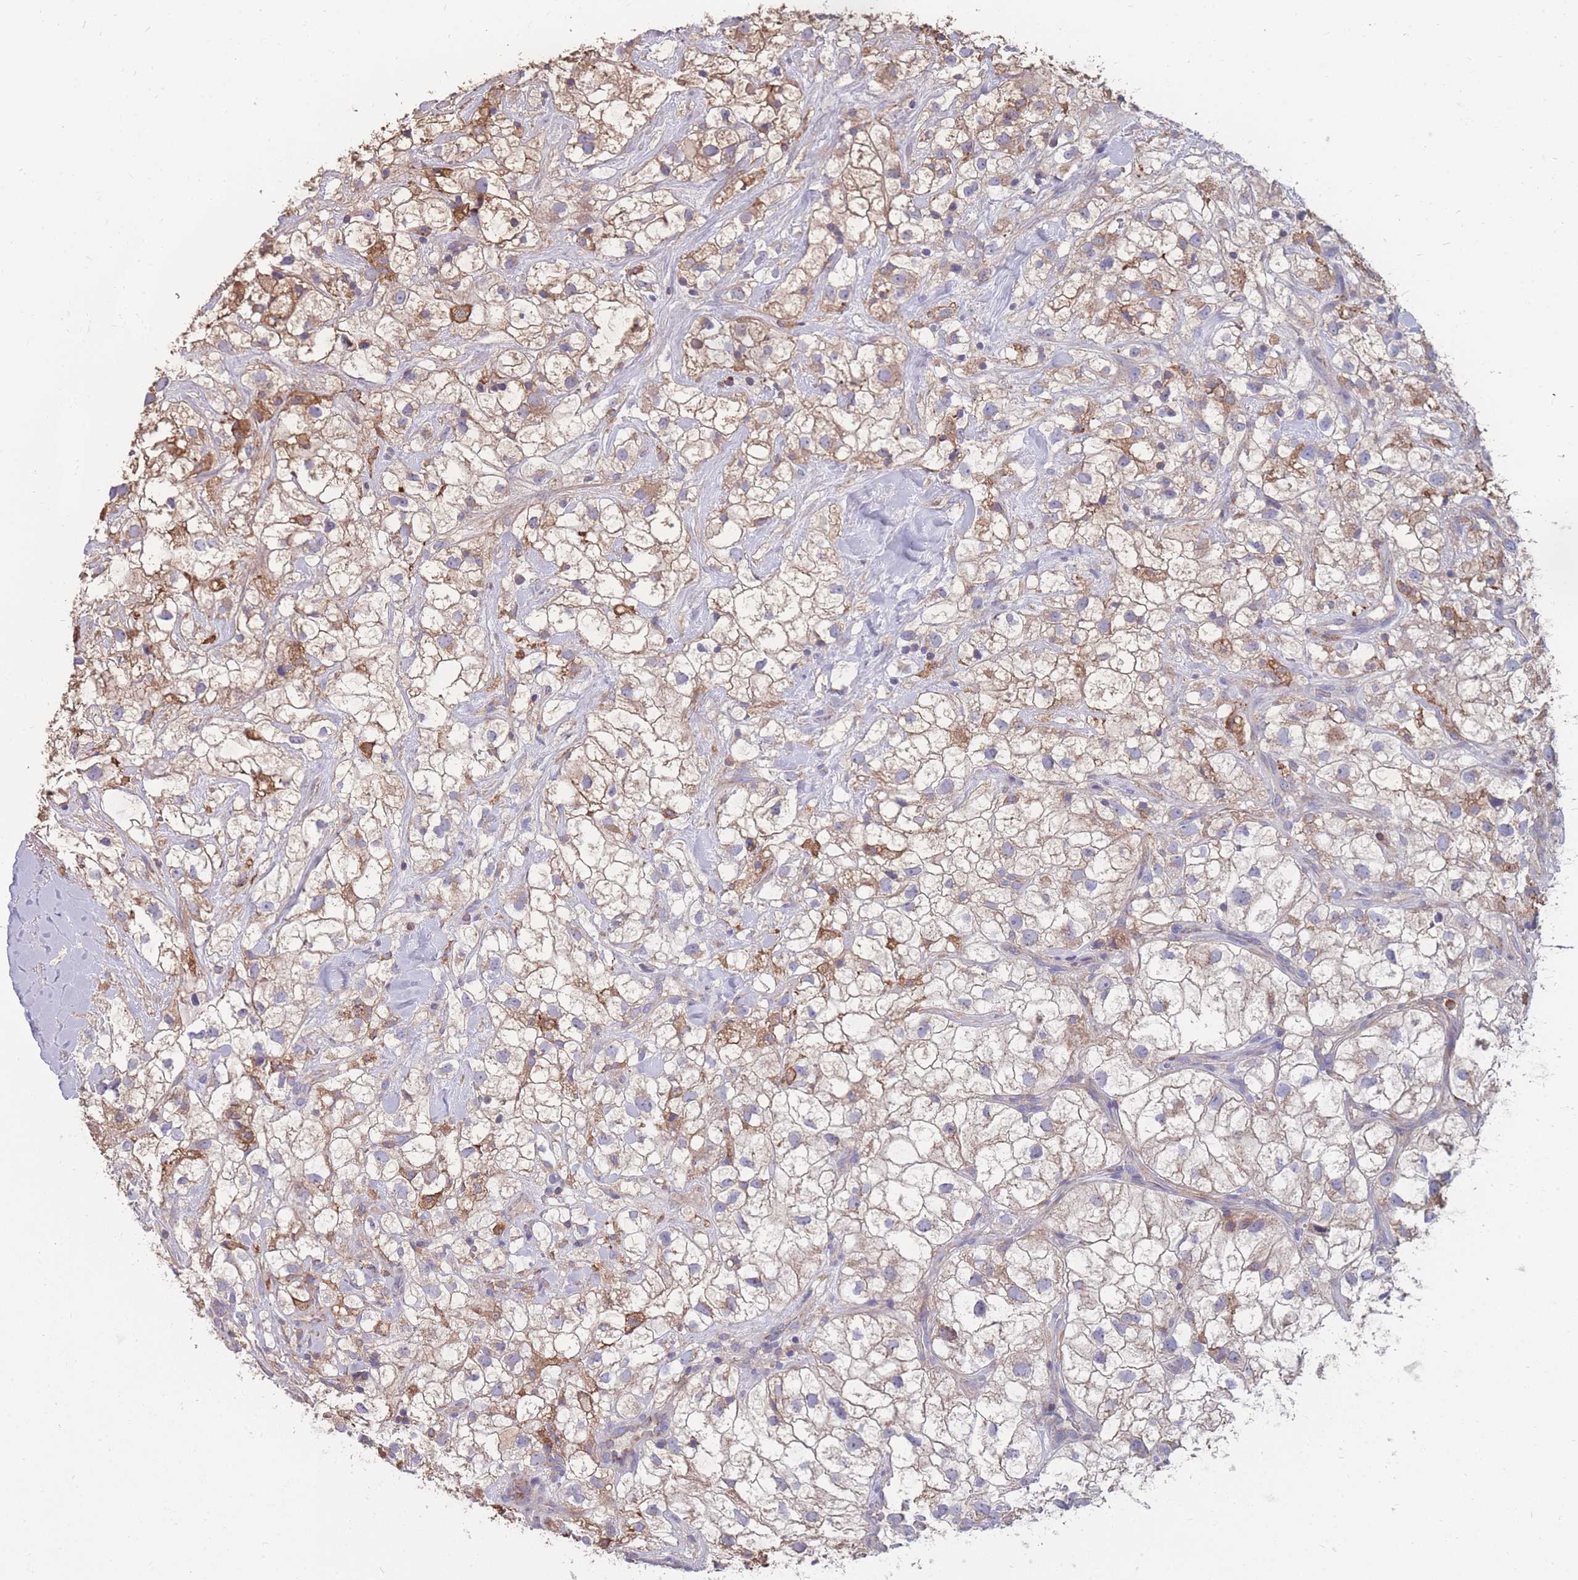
{"staining": {"intensity": "moderate", "quantity": "<25%", "location": "cytoplasmic/membranous"}, "tissue": "renal cancer", "cell_type": "Tumor cells", "image_type": "cancer", "snomed": [{"axis": "morphology", "description": "Adenocarcinoma, NOS"}, {"axis": "topography", "description": "Kidney"}], "caption": "A brown stain highlights moderate cytoplasmic/membranous positivity of a protein in human renal cancer (adenocarcinoma) tumor cells.", "gene": "CD33", "patient": {"sex": "male", "age": 59}}